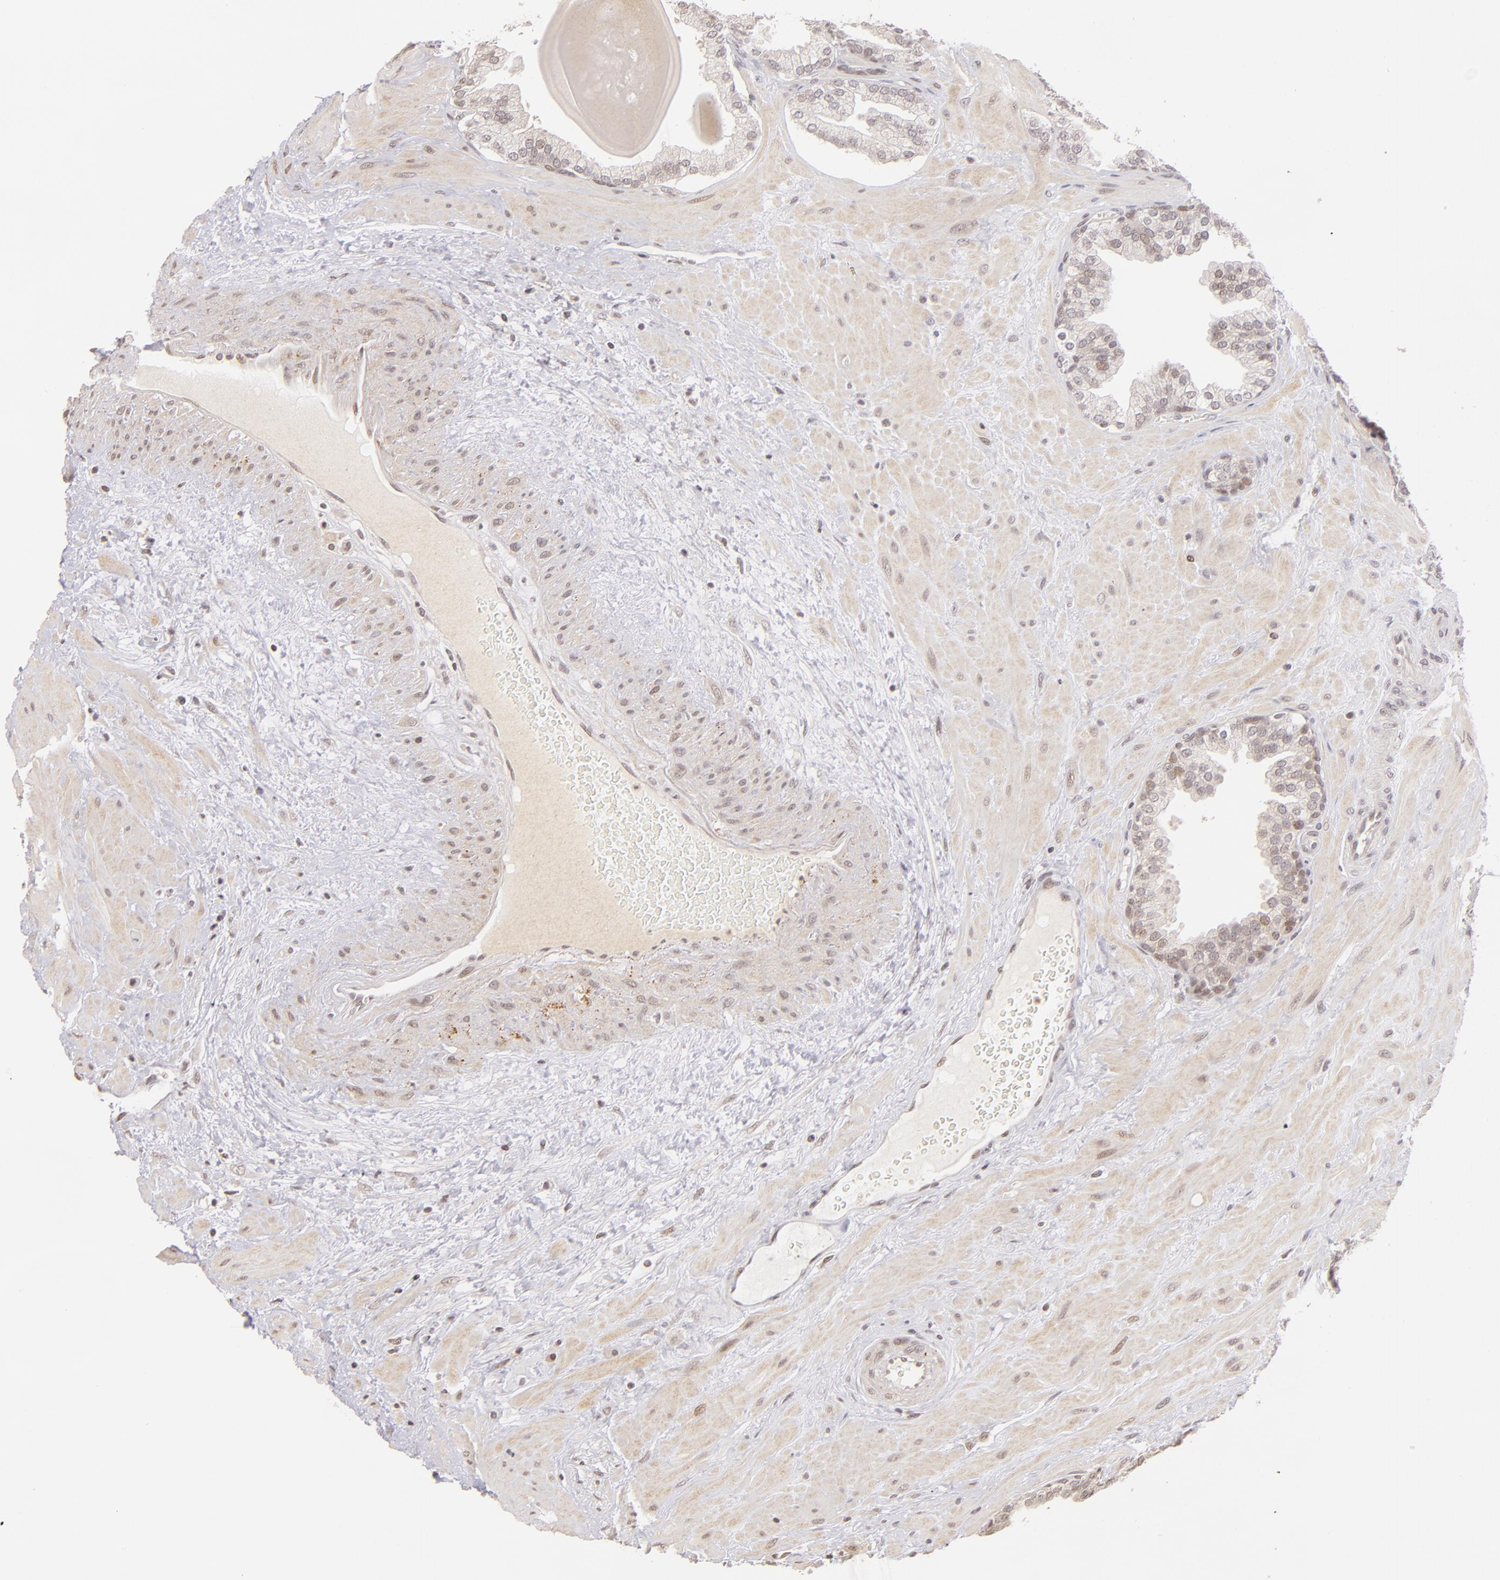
{"staining": {"intensity": "weak", "quantity": "<25%", "location": "nuclear"}, "tissue": "prostate", "cell_type": "Glandular cells", "image_type": "normal", "snomed": [{"axis": "morphology", "description": "Normal tissue, NOS"}, {"axis": "topography", "description": "Prostate"}], "caption": "Glandular cells show no significant protein positivity in normal prostate. (Stains: DAB IHC with hematoxylin counter stain, Microscopy: brightfield microscopy at high magnification).", "gene": "RARB", "patient": {"sex": "male", "age": 51}}